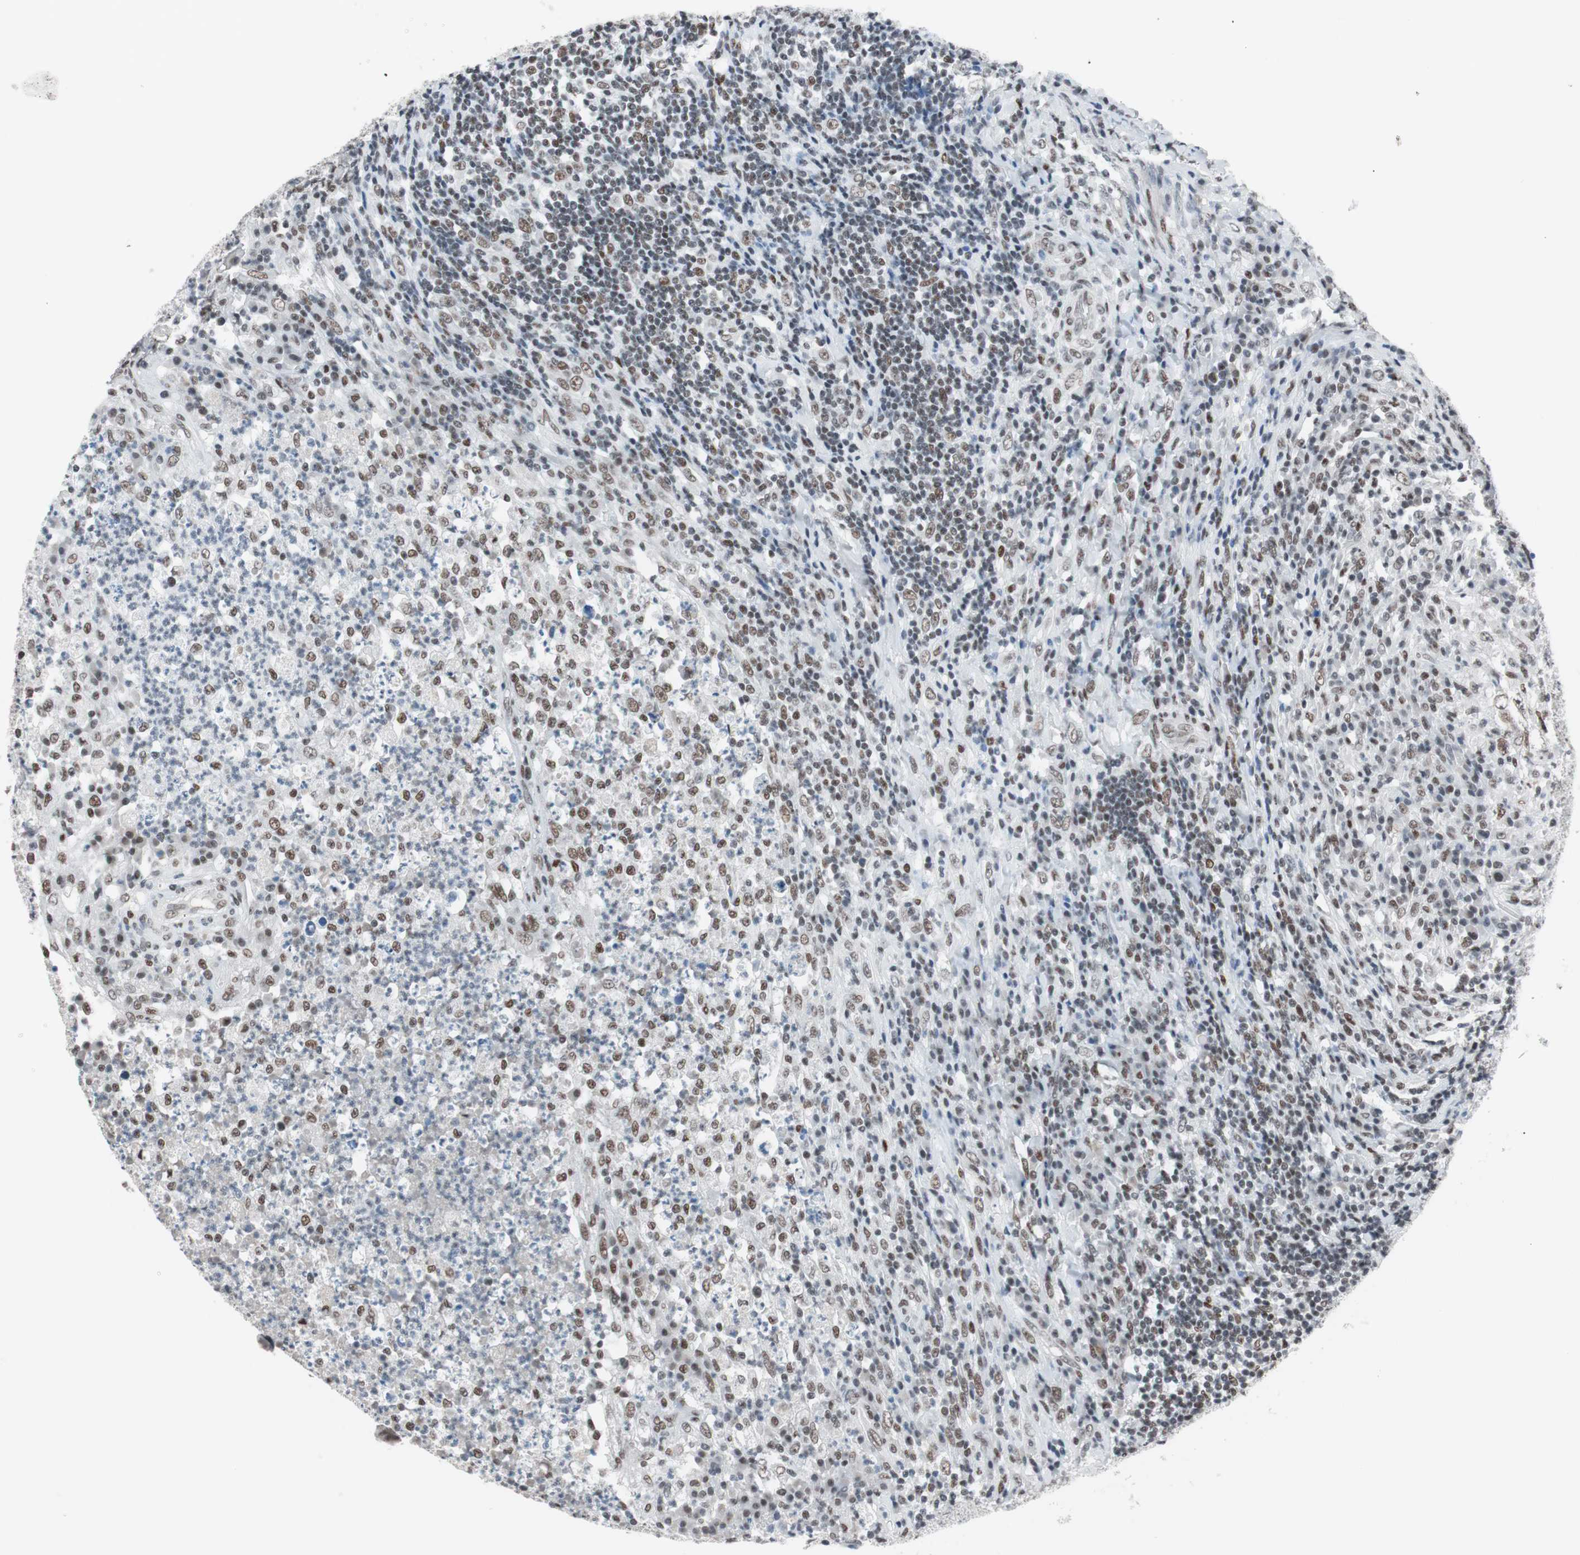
{"staining": {"intensity": "weak", "quantity": "25%-75%", "location": "nuclear"}, "tissue": "testis cancer", "cell_type": "Tumor cells", "image_type": "cancer", "snomed": [{"axis": "morphology", "description": "Necrosis, NOS"}, {"axis": "morphology", "description": "Carcinoma, Embryonal, NOS"}, {"axis": "topography", "description": "Testis"}], "caption": "IHC (DAB) staining of human testis embryonal carcinoma displays weak nuclear protein staining in approximately 25%-75% of tumor cells.", "gene": "ARID1A", "patient": {"sex": "male", "age": 19}}